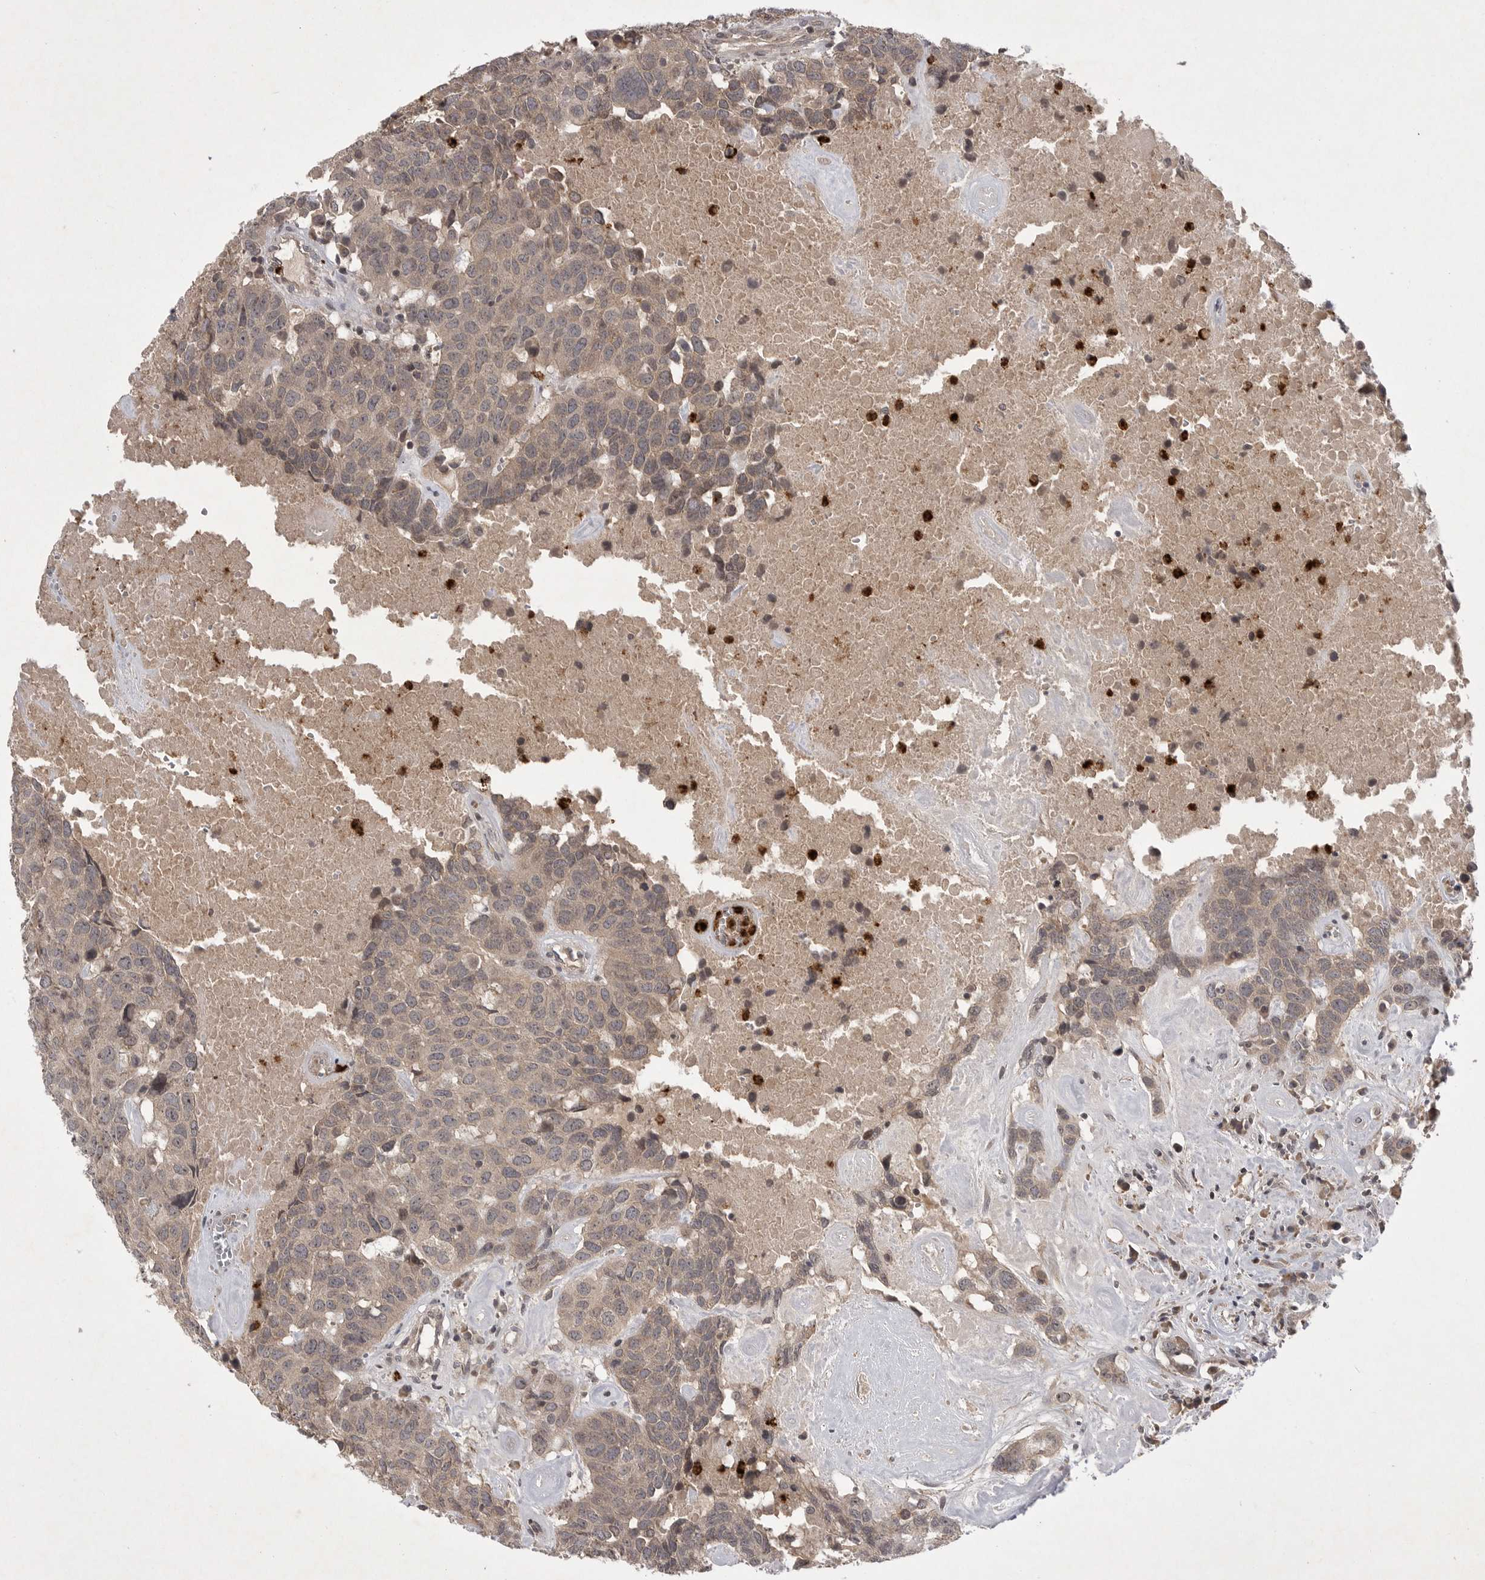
{"staining": {"intensity": "weak", "quantity": ">75%", "location": "cytoplasmic/membranous"}, "tissue": "head and neck cancer", "cell_type": "Tumor cells", "image_type": "cancer", "snomed": [{"axis": "morphology", "description": "Squamous cell carcinoma, NOS"}, {"axis": "topography", "description": "Head-Neck"}], "caption": "Immunohistochemistry (DAB (3,3'-diaminobenzidine)) staining of squamous cell carcinoma (head and neck) reveals weak cytoplasmic/membranous protein expression in approximately >75% of tumor cells.", "gene": "UBE3D", "patient": {"sex": "male", "age": 66}}